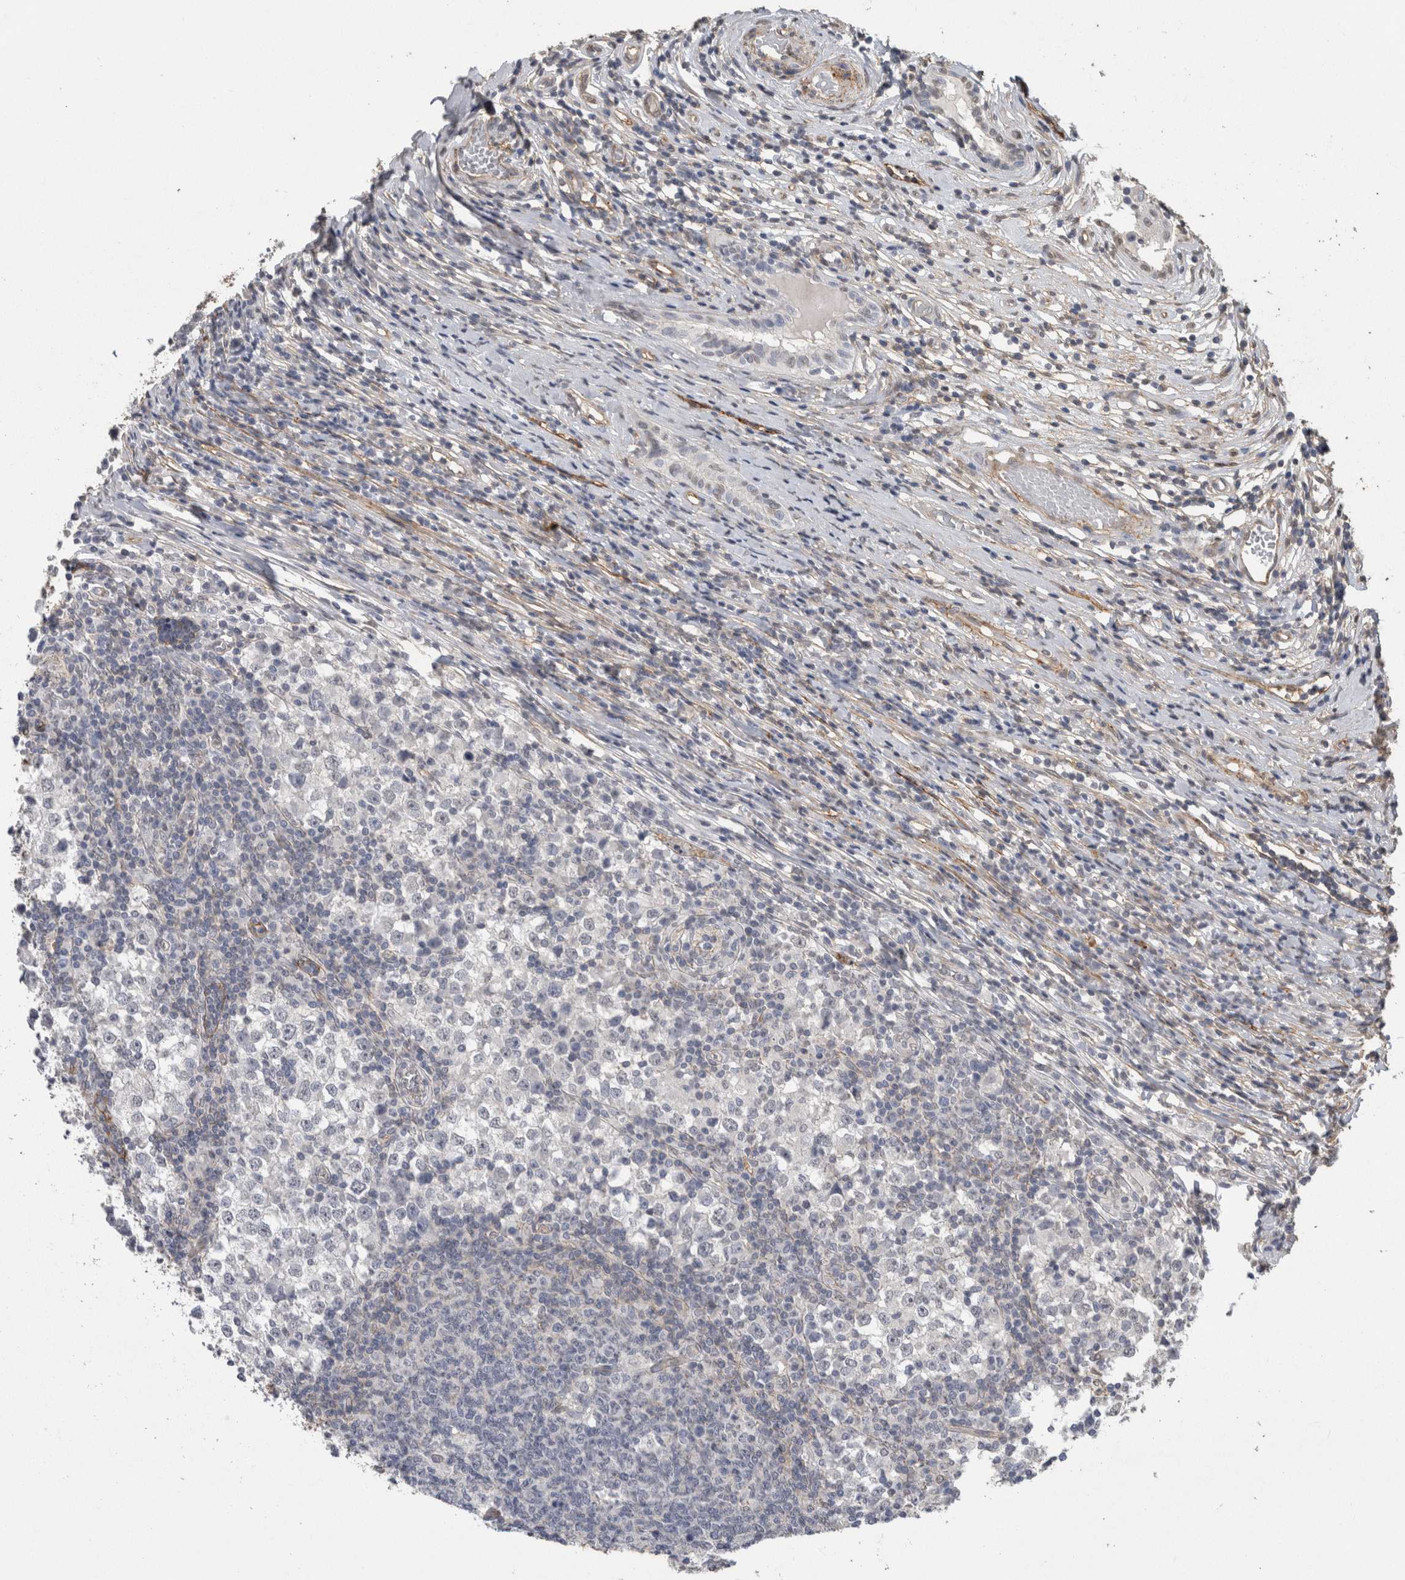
{"staining": {"intensity": "negative", "quantity": "none", "location": "none"}, "tissue": "testis cancer", "cell_type": "Tumor cells", "image_type": "cancer", "snomed": [{"axis": "morphology", "description": "Seminoma, NOS"}, {"axis": "topography", "description": "Testis"}], "caption": "High magnification brightfield microscopy of testis cancer (seminoma) stained with DAB (brown) and counterstained with hematoxylin (blue): tumor cells show no significant positivity.", "gene": "RECK", "patient": {"sex": "male", "age": 65}}